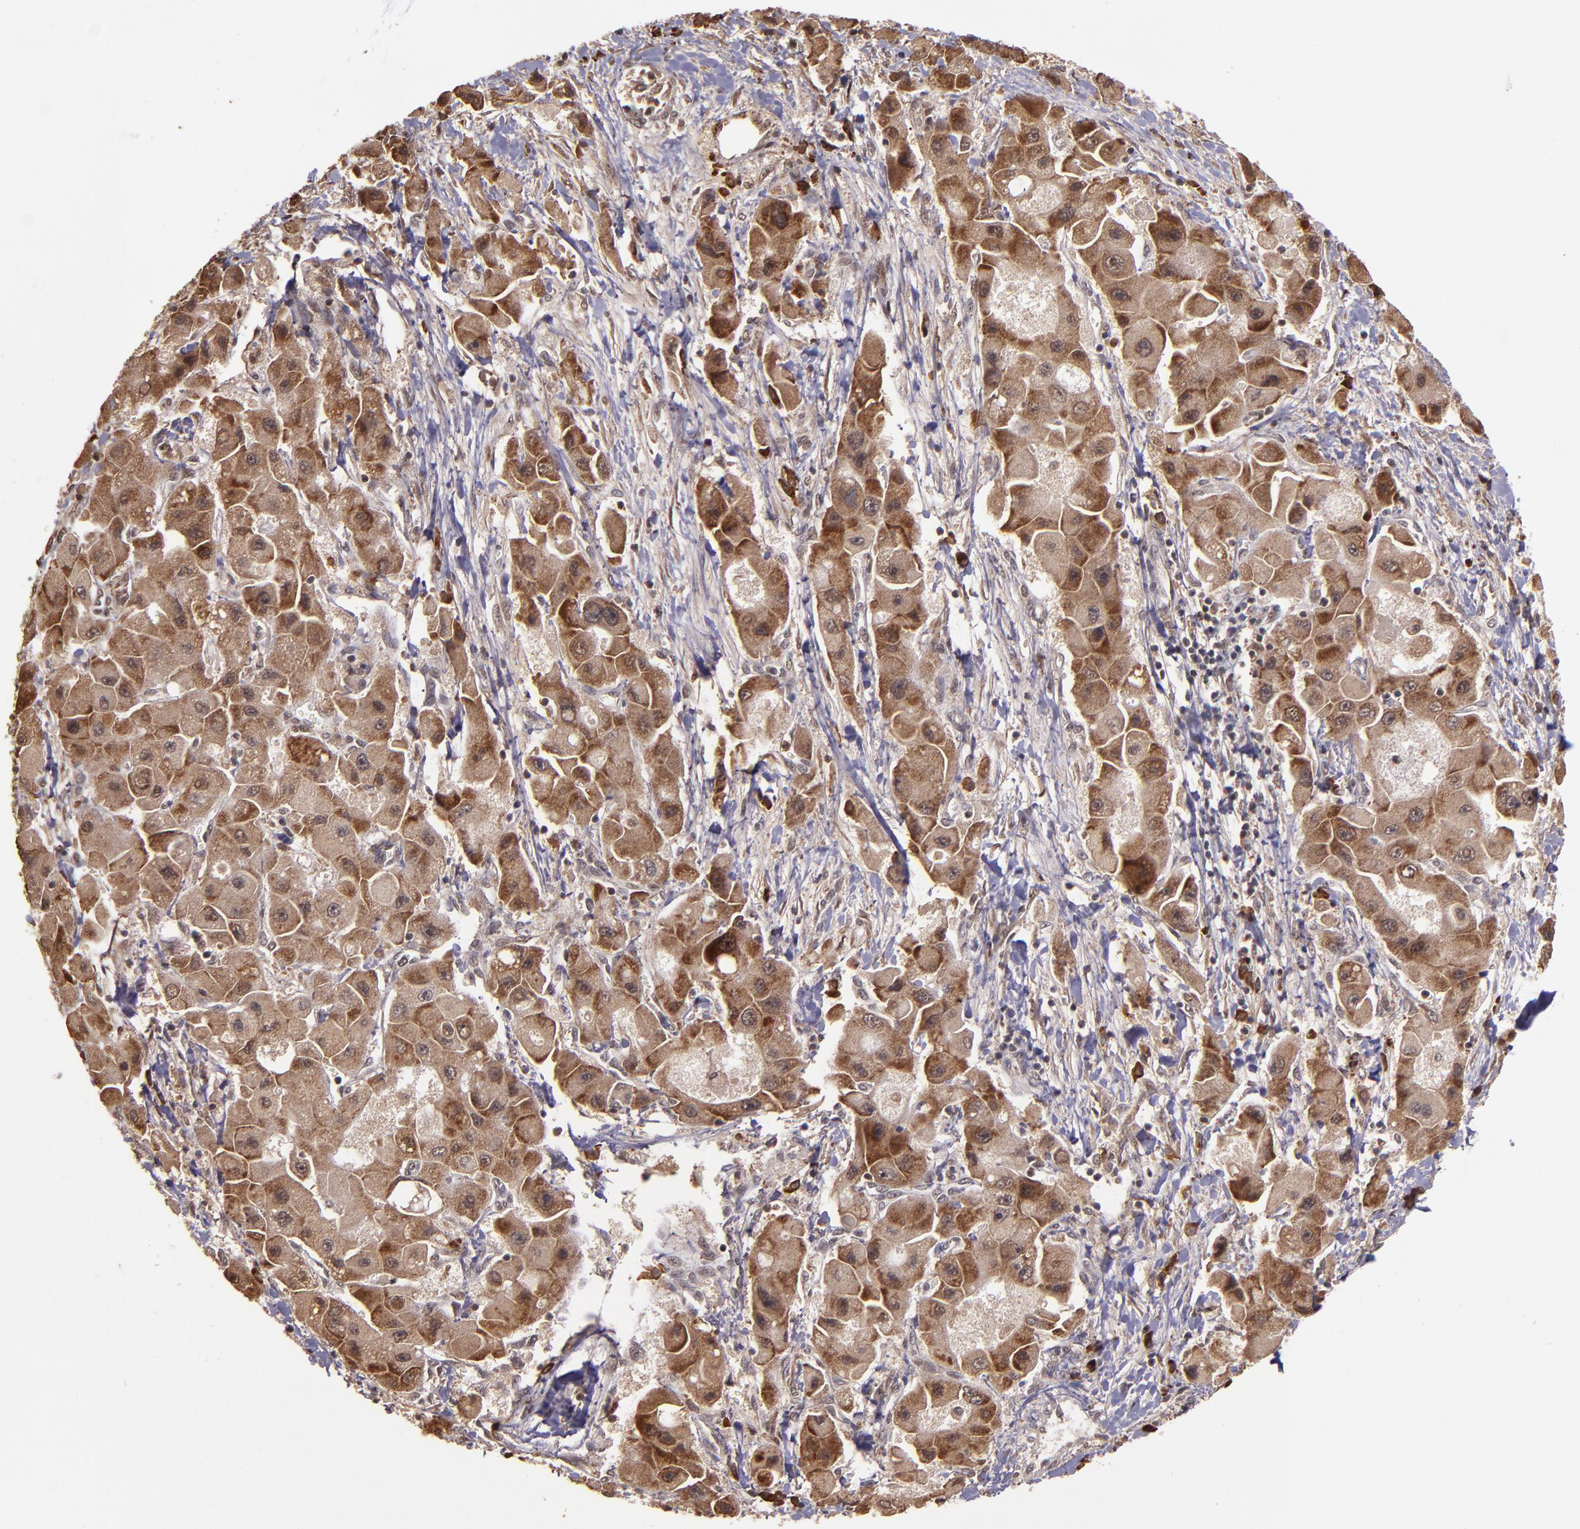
{"staining": {"intensity": "strong", "quantity": ">75%", "location": "cytoplasmic/membranous"}, "tissue": "liver cancer", "cell_type": "Tumor cells", "image_type": "cancer", "snomed": [{"axis": "morphology", "description": "Carcinoma, Hepatocellular, NOS"}, {"axis": "topography", "description": "Liver"}], "caption": "A histopathology image showing strong cytoplasmic/membranous positivity in approximately >75% of tumor cells in liver cancer, as visualized by brown immunohistochemical staining.", "gene": "RIOK3", "patient": {"sex": "male", "age": 24}}